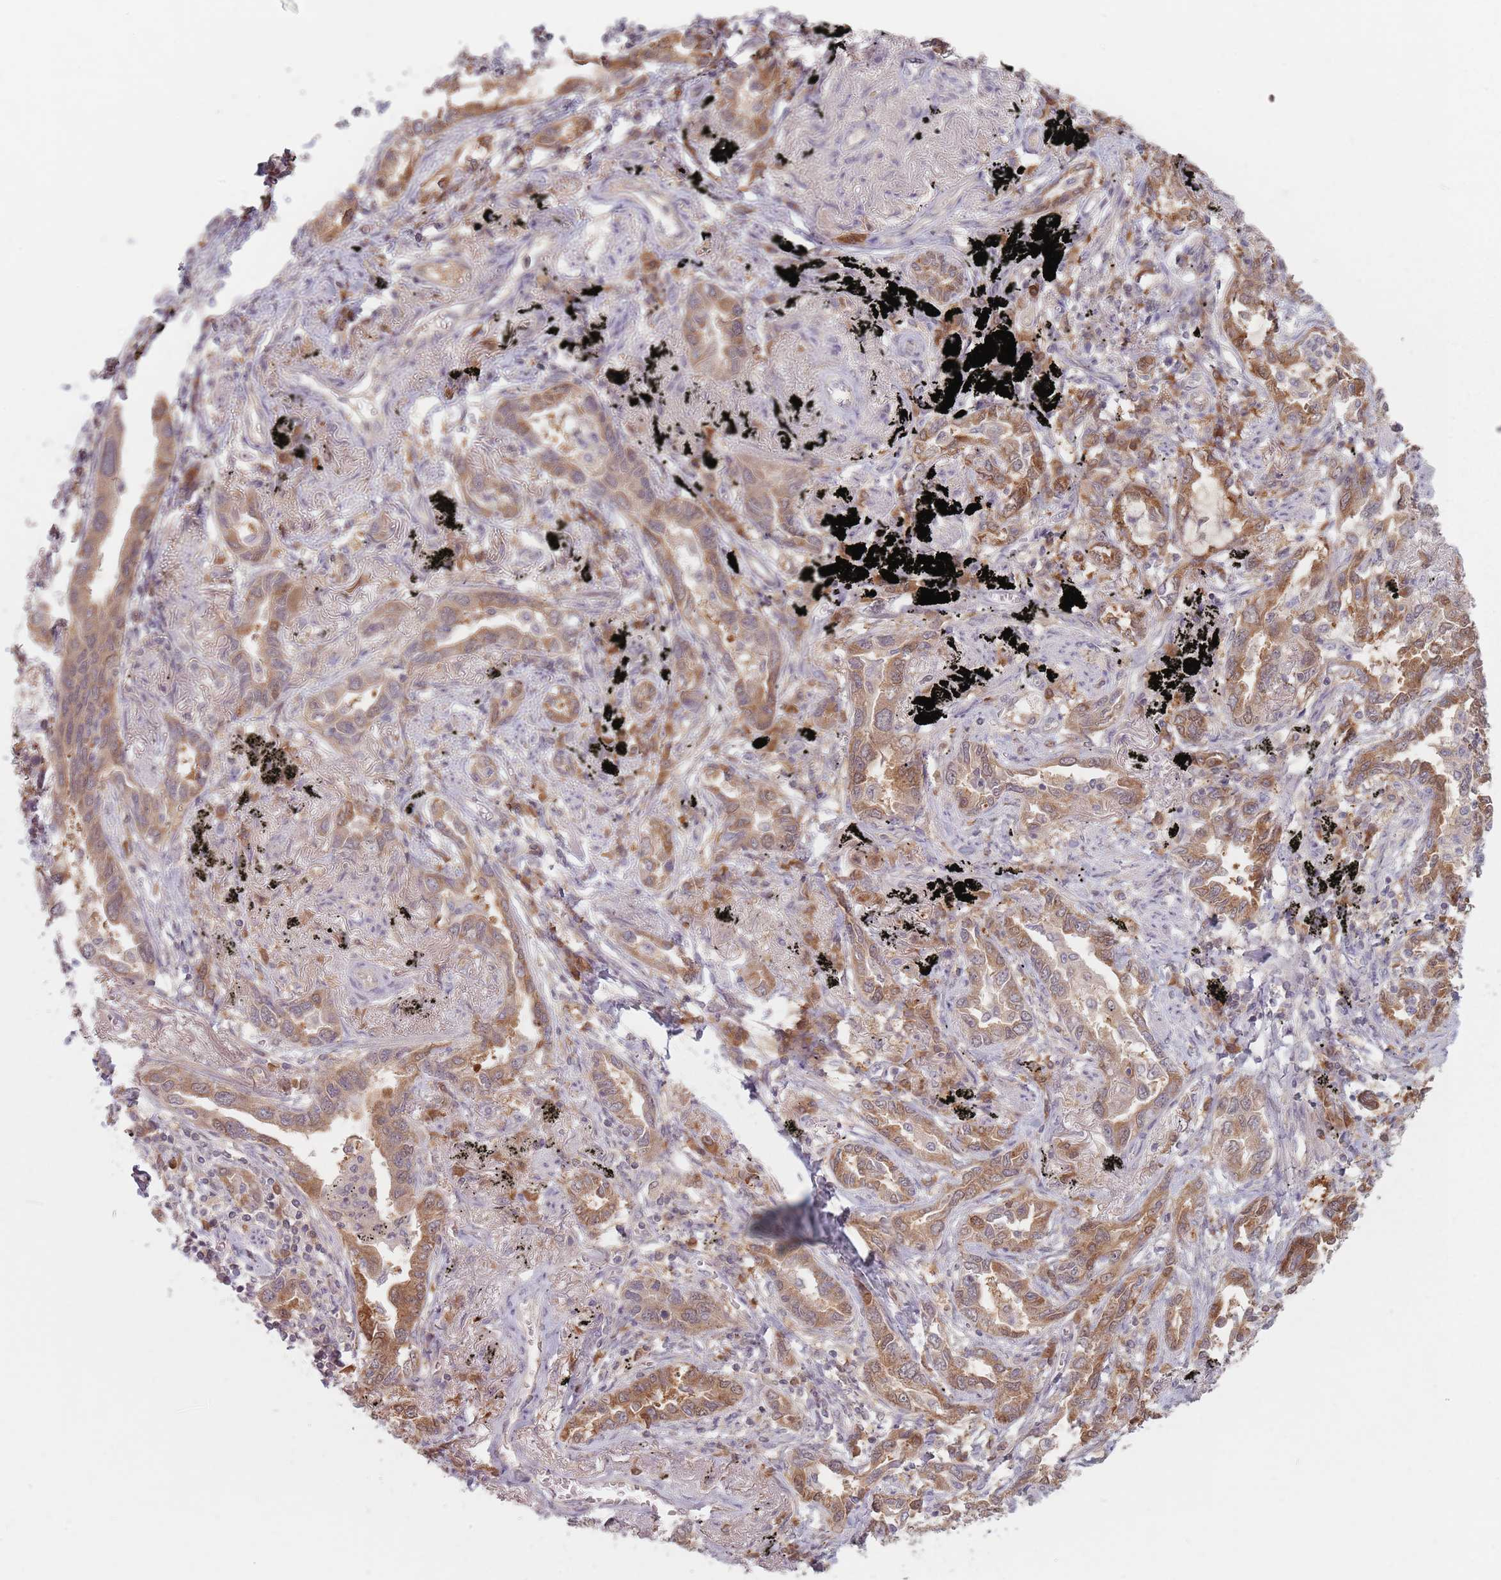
{"staining": {"intensity": "moderate", "quantity": ">75%", "location": "cytoplasmic/membranous"}, "tissue": "lung cancer", "cell_type": "Tumor cells", "image_type": "cancer", "snomed": [{"axis": "morphology", "description": "Adenocarcinoma, NOS"}, {"axis": "topography", "description": "Lung"}], "caption": "This is an image of IHC staining of lung adenocarcinoma, which shows moderate staining in the cytoplasmic/membranous of tumor cells.", "gene": "NAXE", "patient": {"sex": "male", "age": 67}}